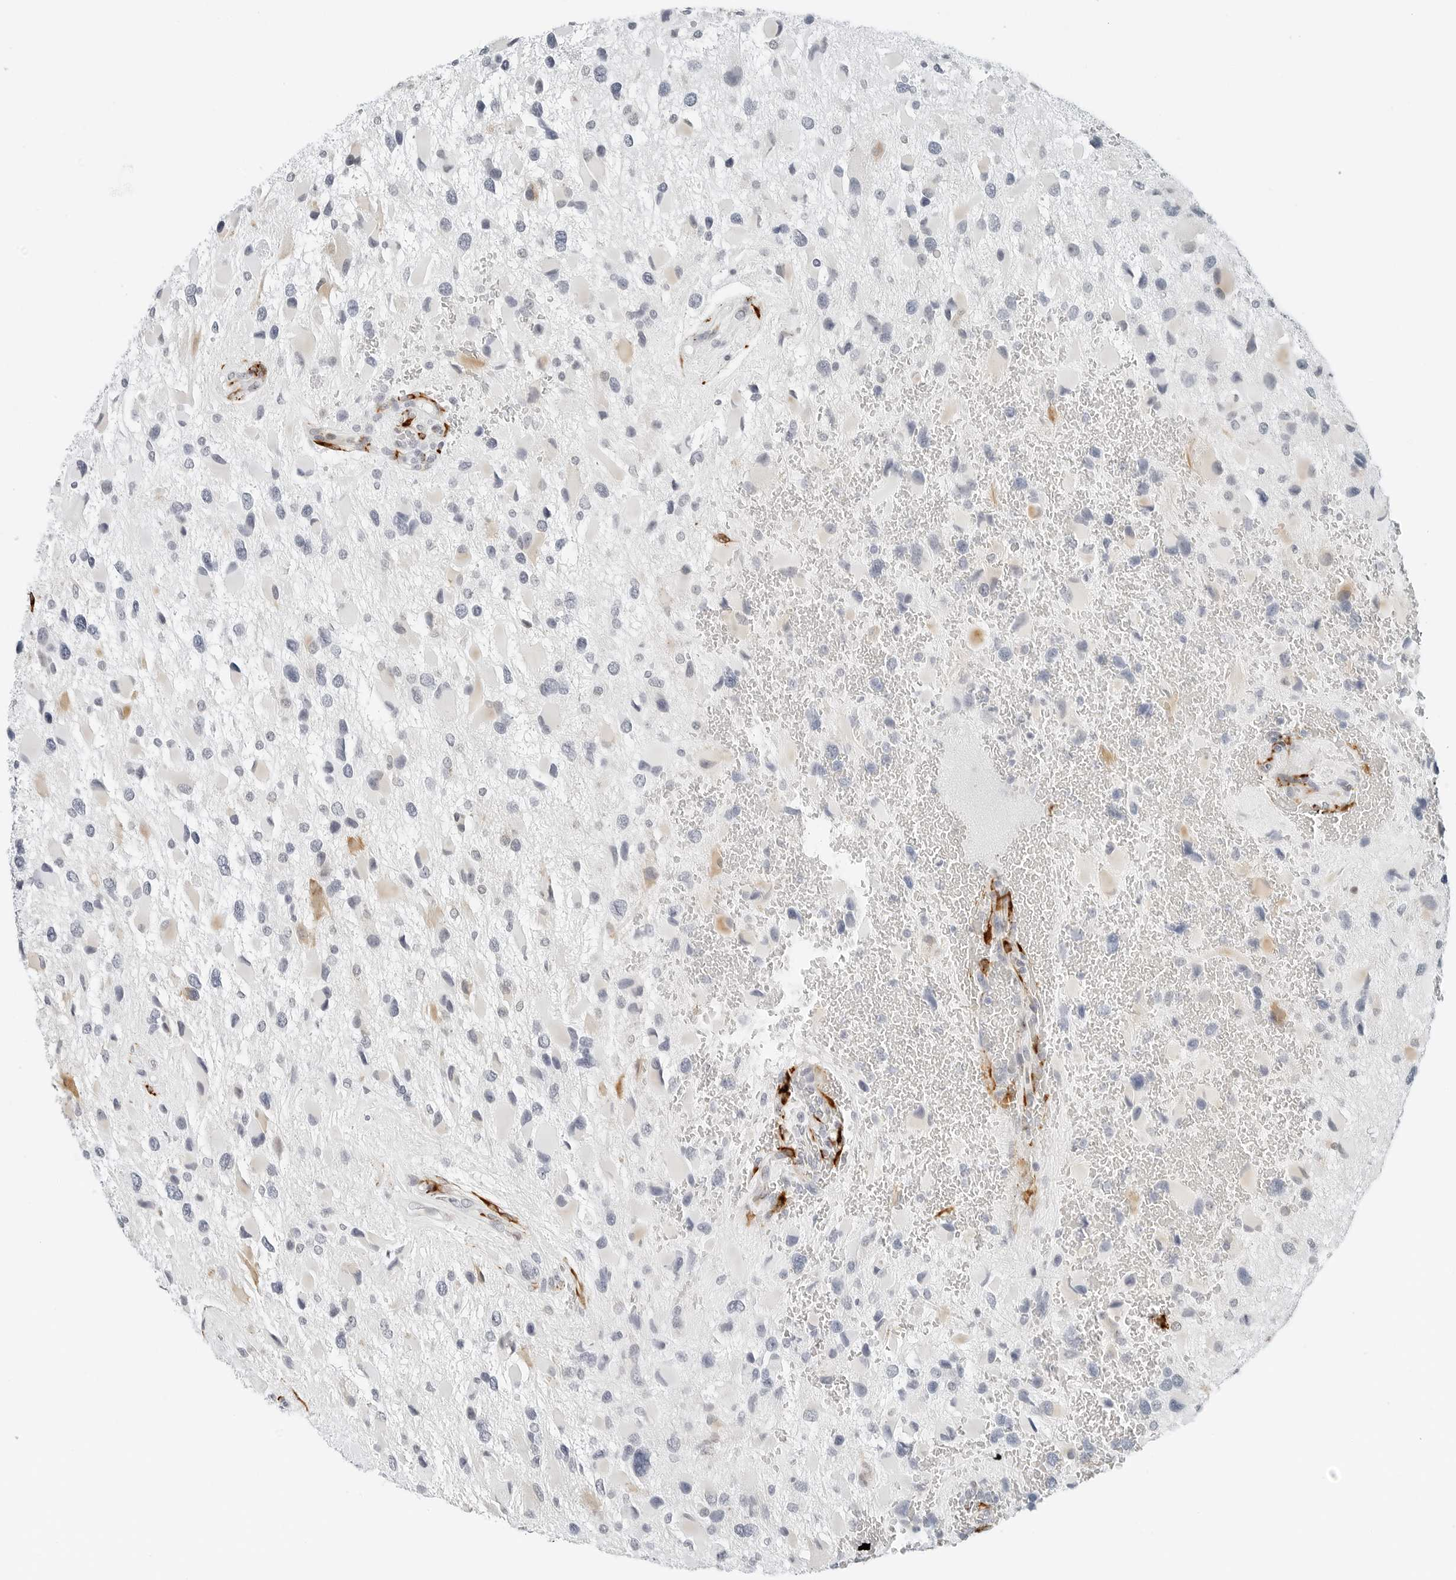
{"staining": {"intensity": "negative", "quantity": "none", "location": "none"}, "tissue": "glioma", "cell_type": "Tumor cells", "image_type": "cancer", "snomed": [{"axis": "morphology", "description": "Glioma, malignant, High grade"}, {"axis": "topography", "description": "Brain"}], "caption": "Micrograph shows no protein expression in tumor cells of malignant high-grade glioma tissue.", "gene": "P4HA2", "patient": {"sex": "male", "age": 53}}